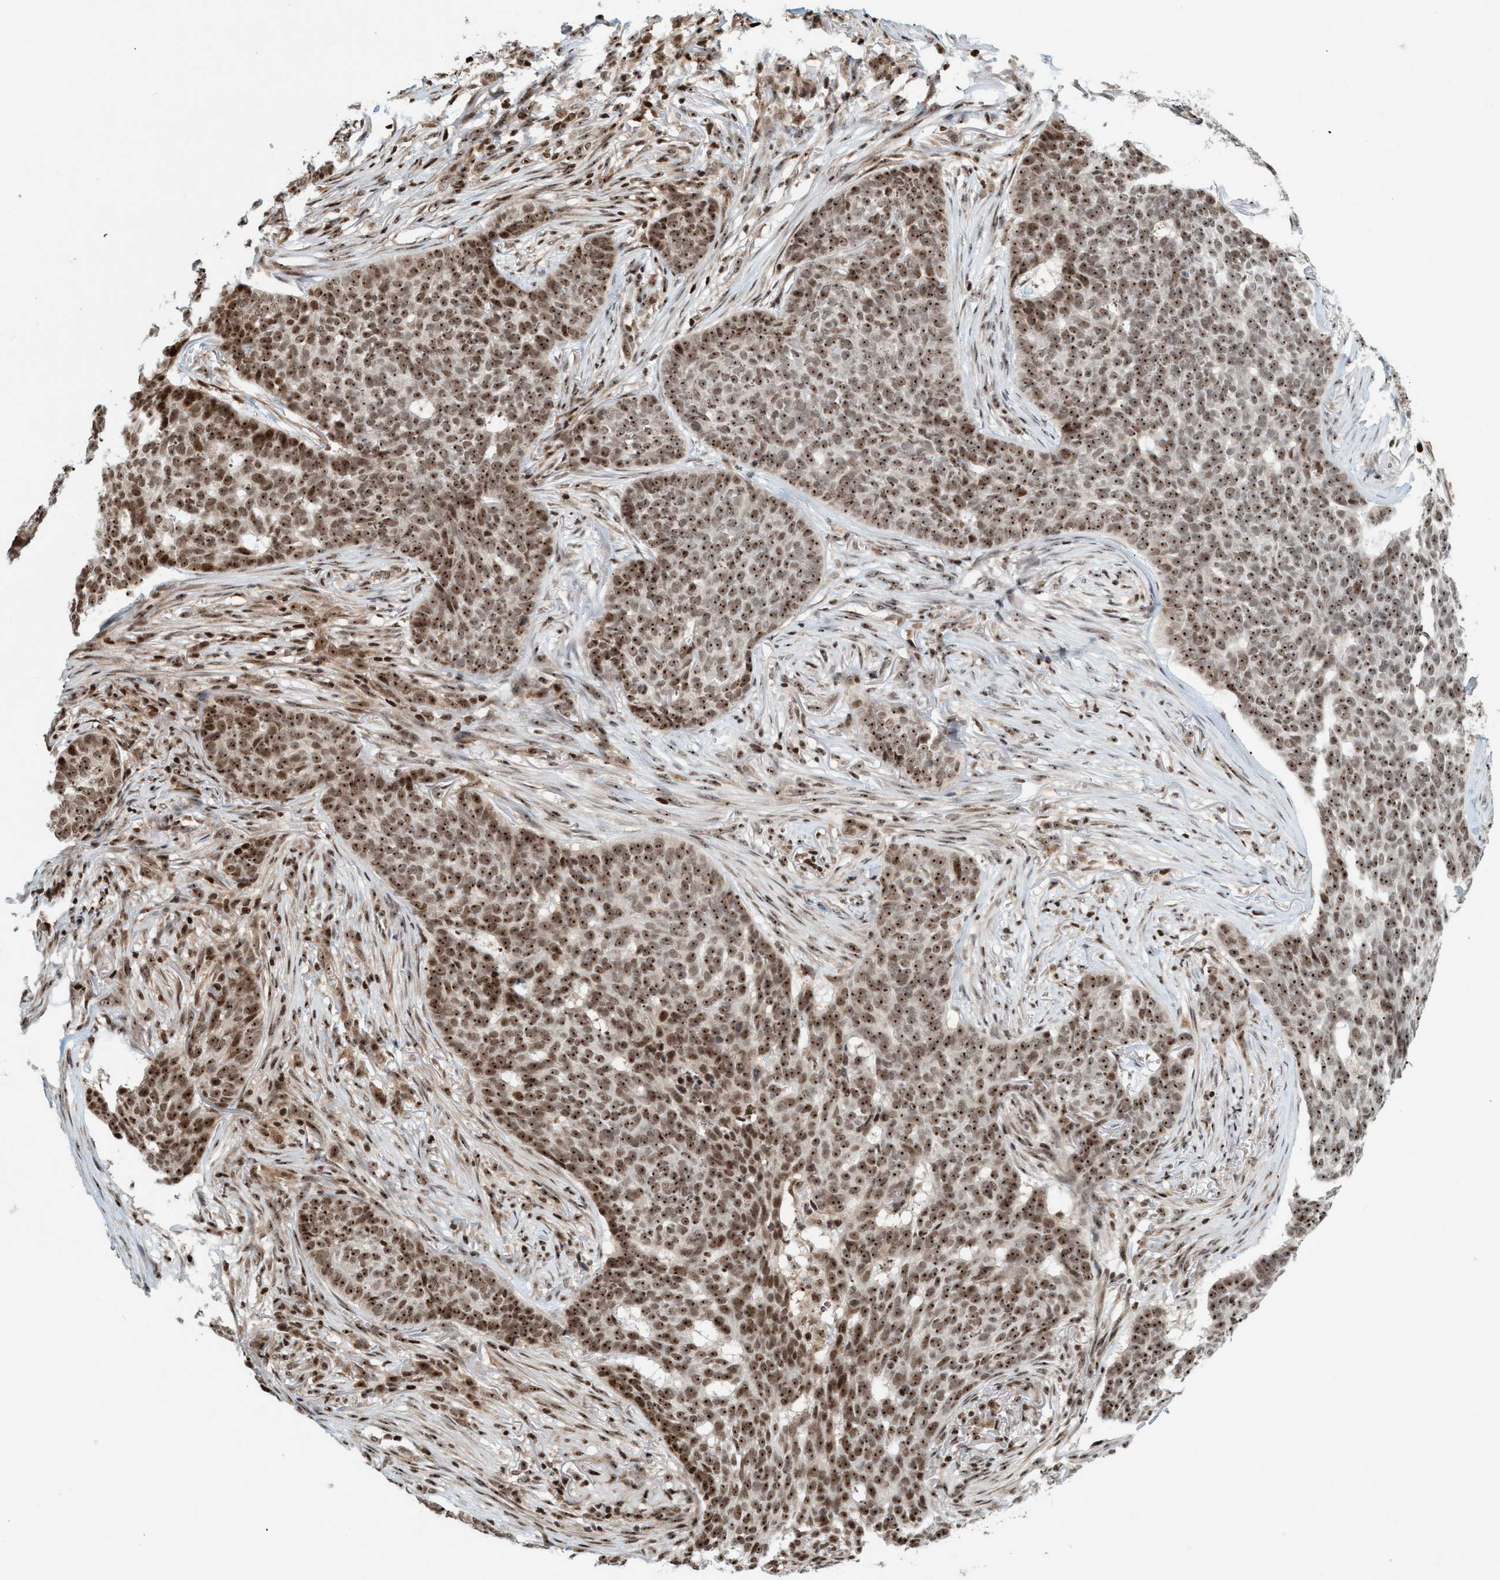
{"staining": {"intensity": "strong", "quantity": ">75%", "location": "nuclear"}, "tissue": "skin cancer", "cell_type": "Tumor cells", "image_type": "cancer", "snomed": [{"axis": "morphology", "description": "Basal cell carcinoma"}, {"axis": "topography", "description": "Skin"}], "caption": "Tumor cells reveal high levels of strong nuclear expression in approximately >75% of cells in human skin cancer. Nuclei are stained in blue.", "gene": "SMCR8", "patient": {"sex": "male", "age": 85}}